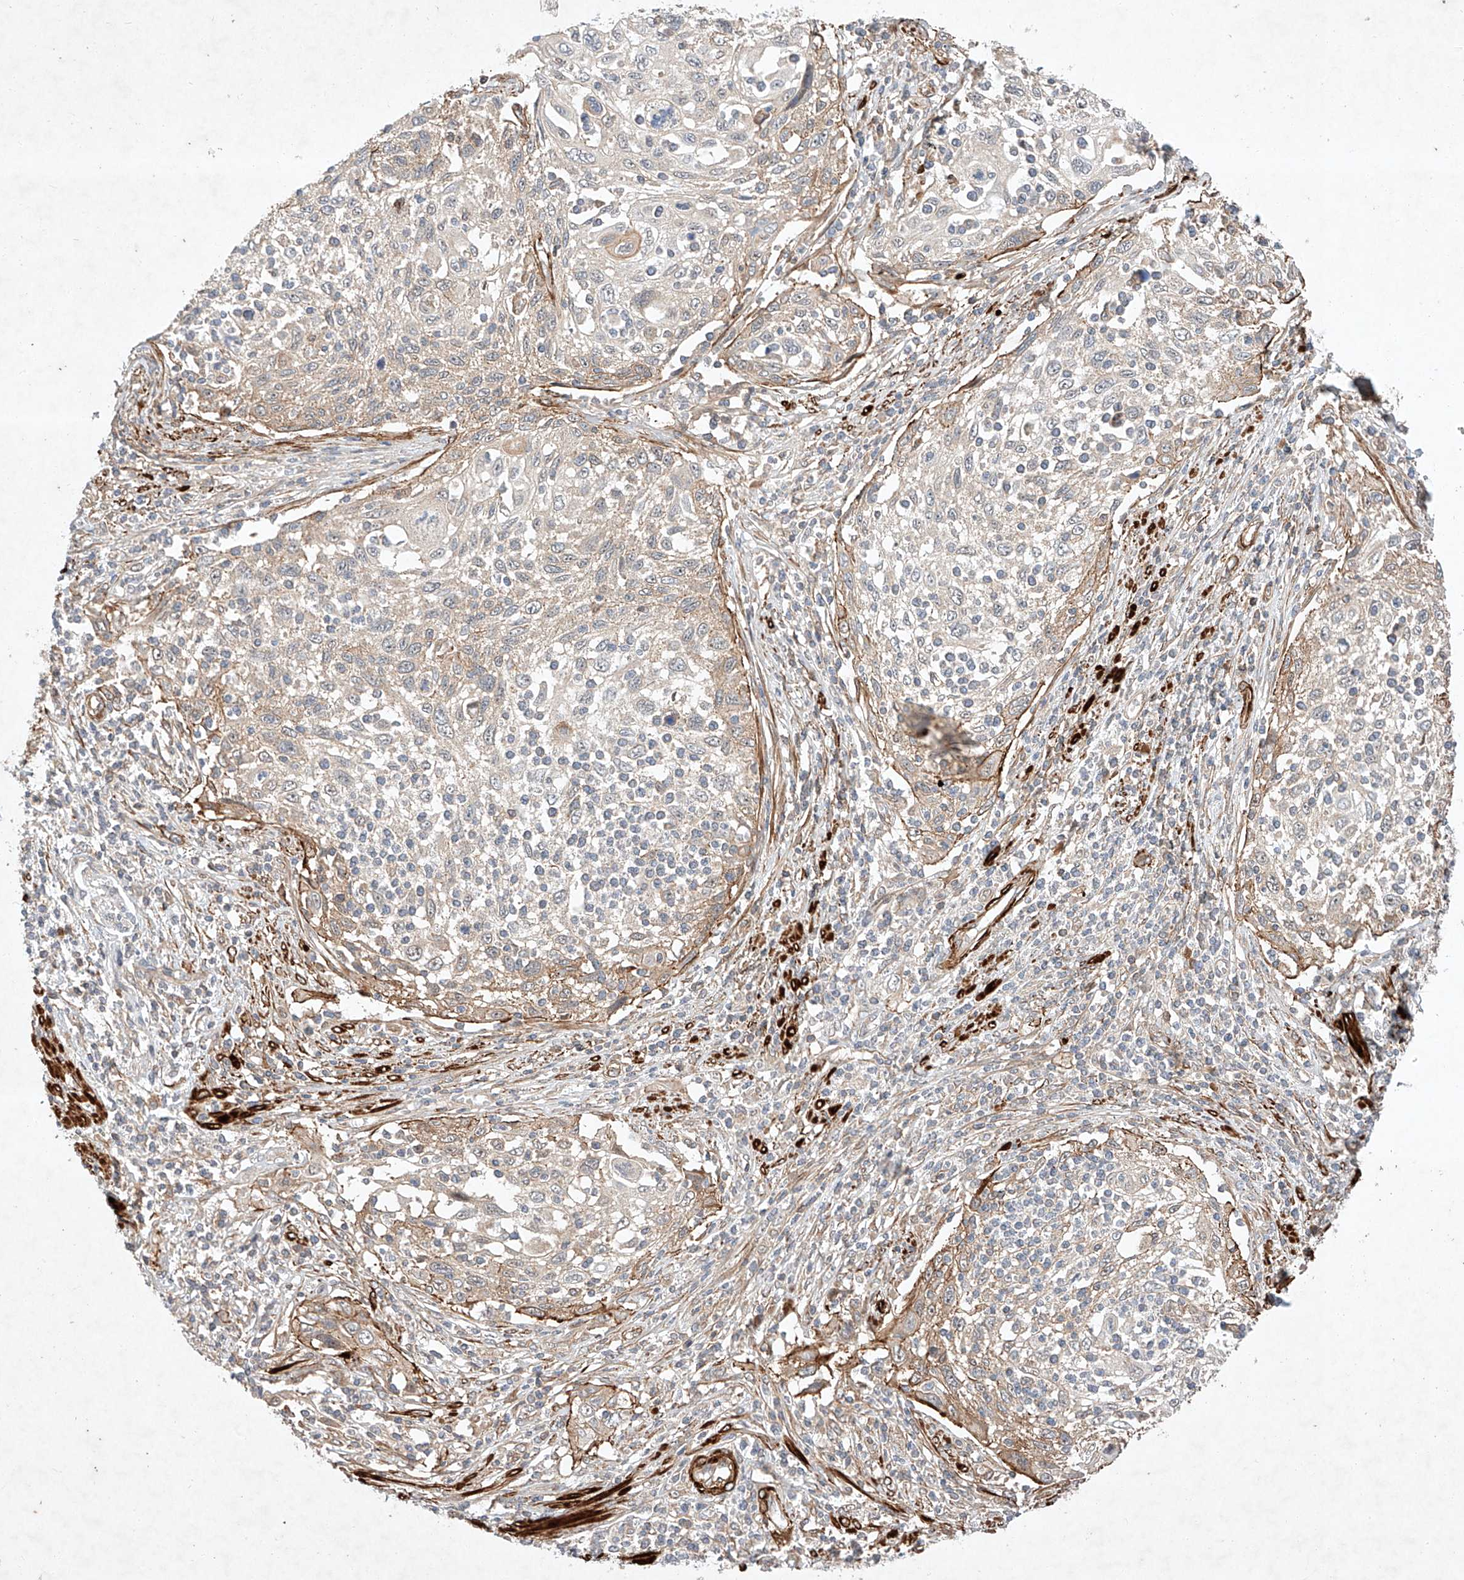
{"staining": {"intensity": "weak", "quantity": "<25%", "location": "cytoplasmic/membranous"}, "tissue": "cervical cancer", "cell_type": "Tumor cells", "image_type": "cancer", "snomed": [{"axis": "morphology", "description": "Squamous cell carcinoma, NOS"}, {"axis": "topography", "description": "Cervix"}], "caption": "Immunohistochemistry micrograph of neoplastic tissue: cervical cancer (squamous cell carcinoma) stained with DAB reveals no significant protein staining in tumor cells.", "gene": "ARHGAP33", "patient": {"sex": "female", "age": 70}}